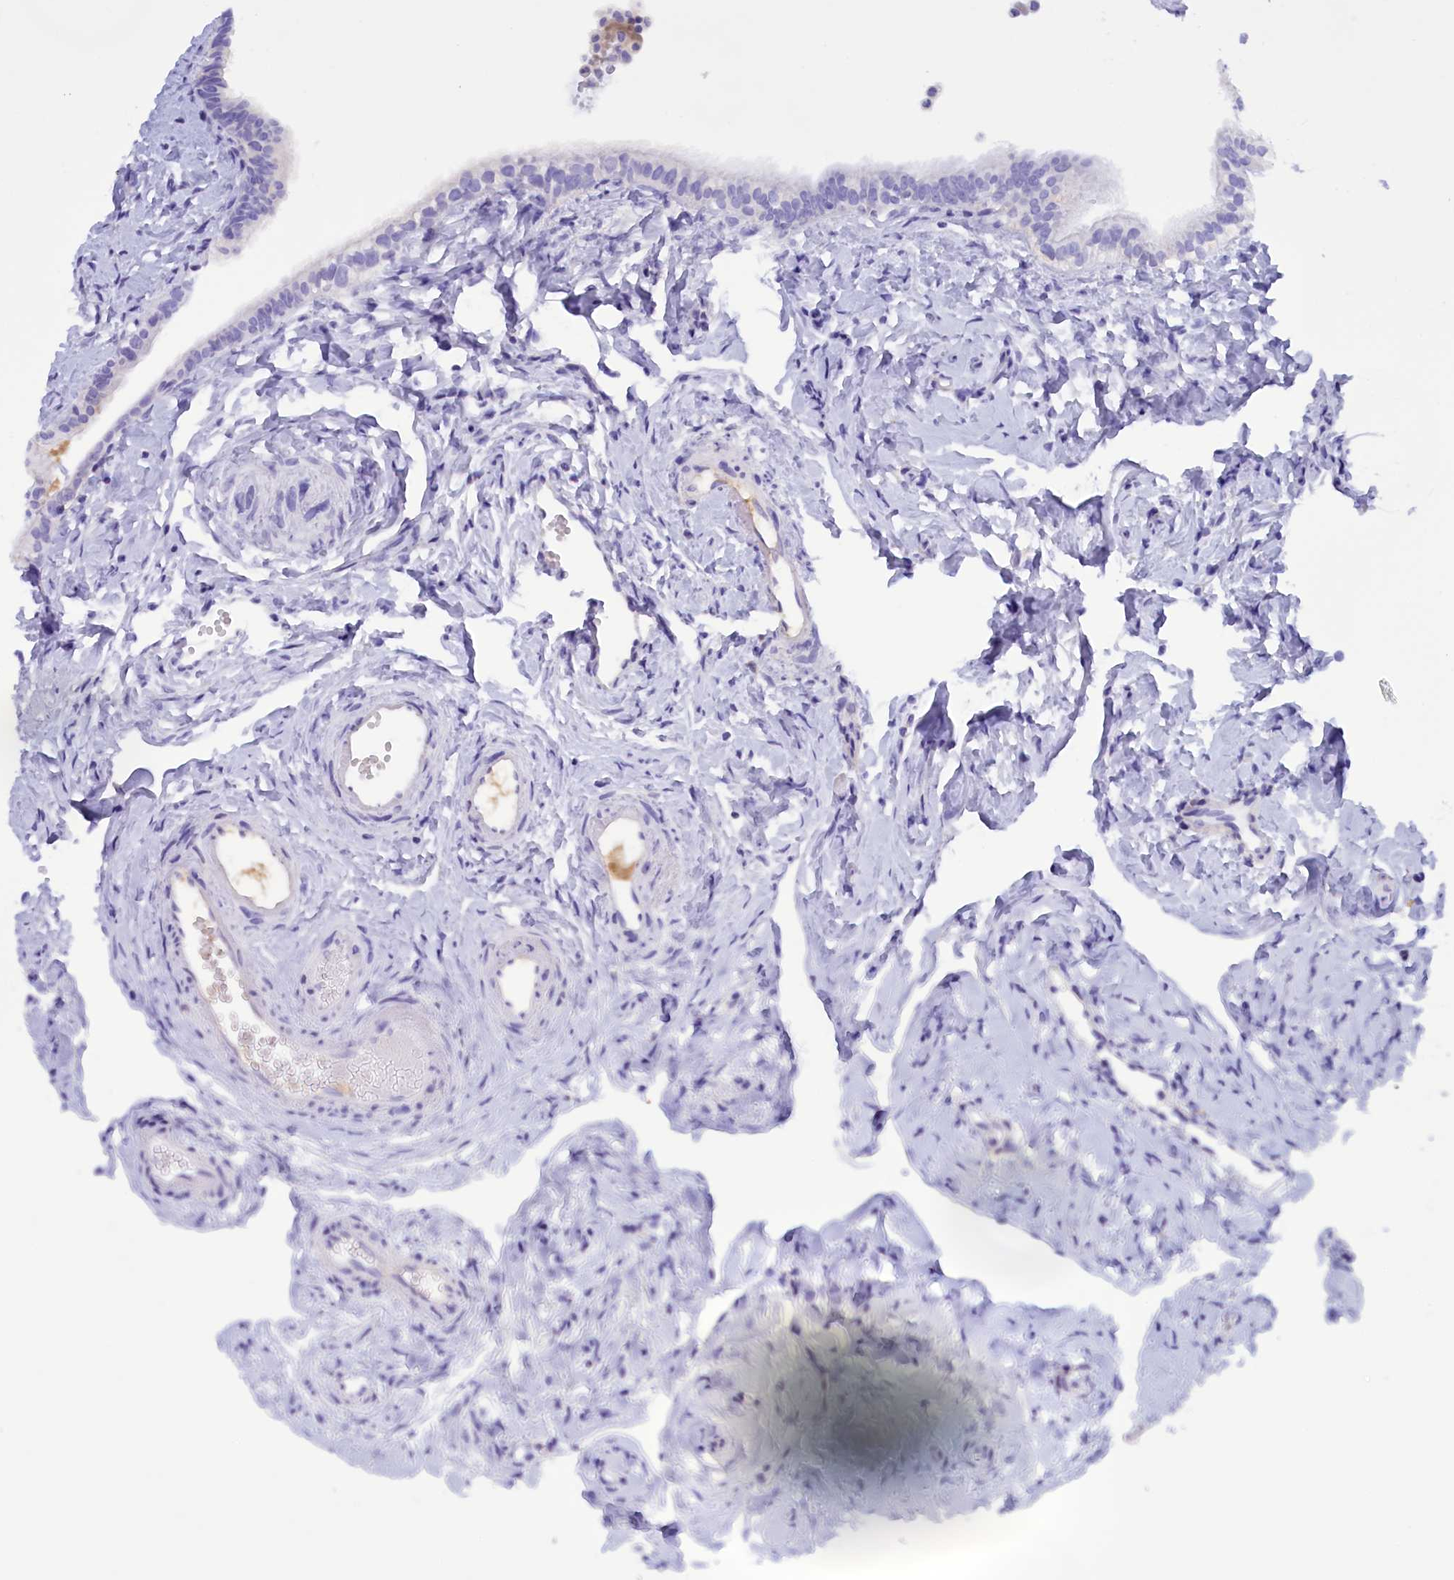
{"staining": {"intensity": "negative", "quantity": "none", "location": "none"}, "tissue": "fallopian tube", "cell_type": "Glandular cells", "image_type": "normal", "snomed": [{"axis": "morphology", "description": "Normal tissue, NOS"}, {"axis": "topography", "description": "Fallopian tube"}], "caption": "IHC image of benign human fallopian tube stained for a protein (brown), which displays no staining in glandular cells.", "gene": "PROK2", "patient": {"sex": "female", "age": 66}}